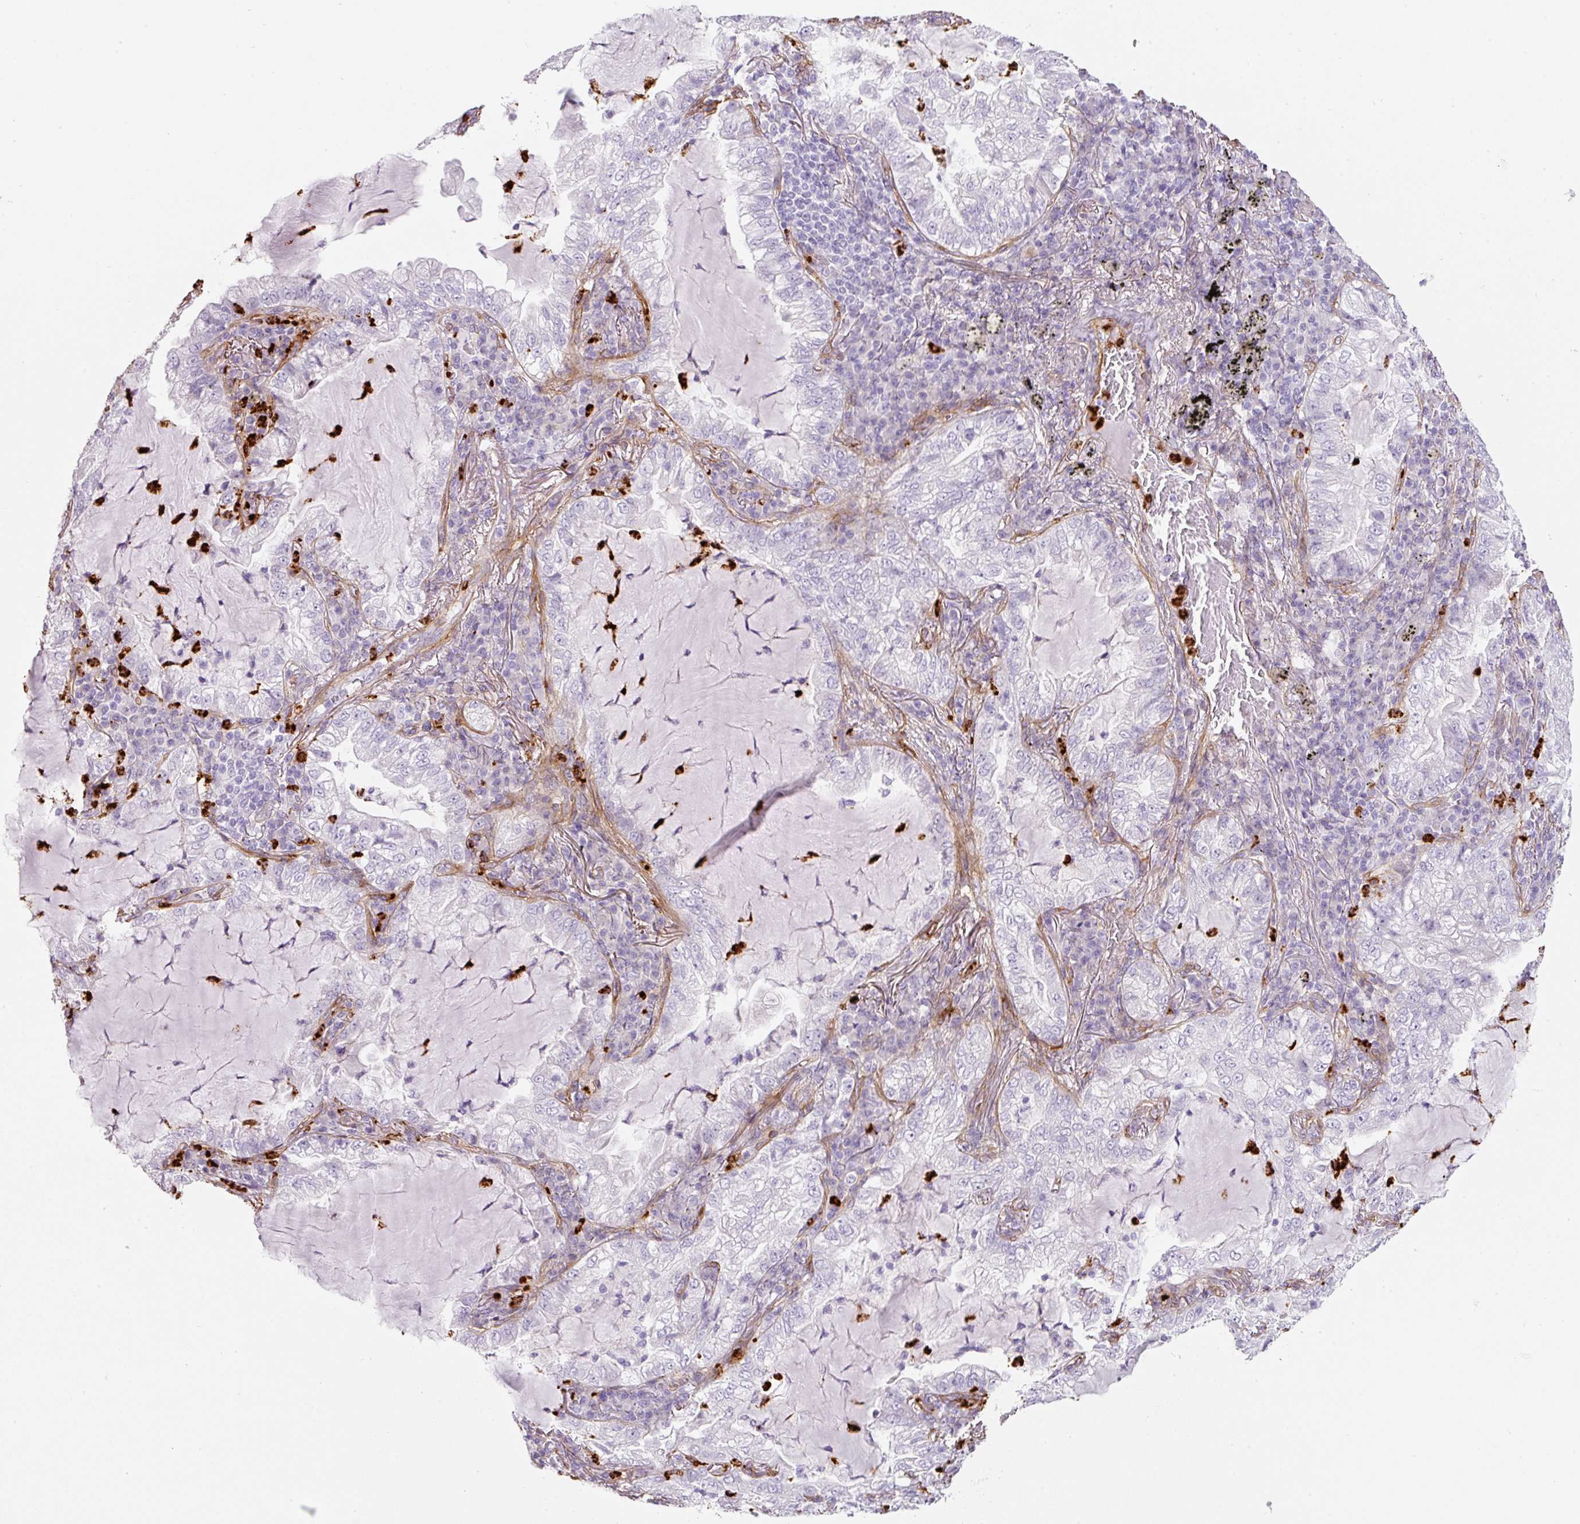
{"staining": {"intensity": "negative", "quantity": "none", "location": "none"}, "tissue": "lung cancer", "cell_type": "Tumor cells", "image_type": "cancer", "snomed": [{"axis": "morphology", "description": "Adenocarcinoma, NOS"}, {"axis": "topography", "description": "Lung"}], "caption": "A photomicrograph of lung cancer stained for a protein demonstrates no brown staining in tumor cells.", "gene": "LOXL4", "patient": {"sex": "female", "age": 73}}